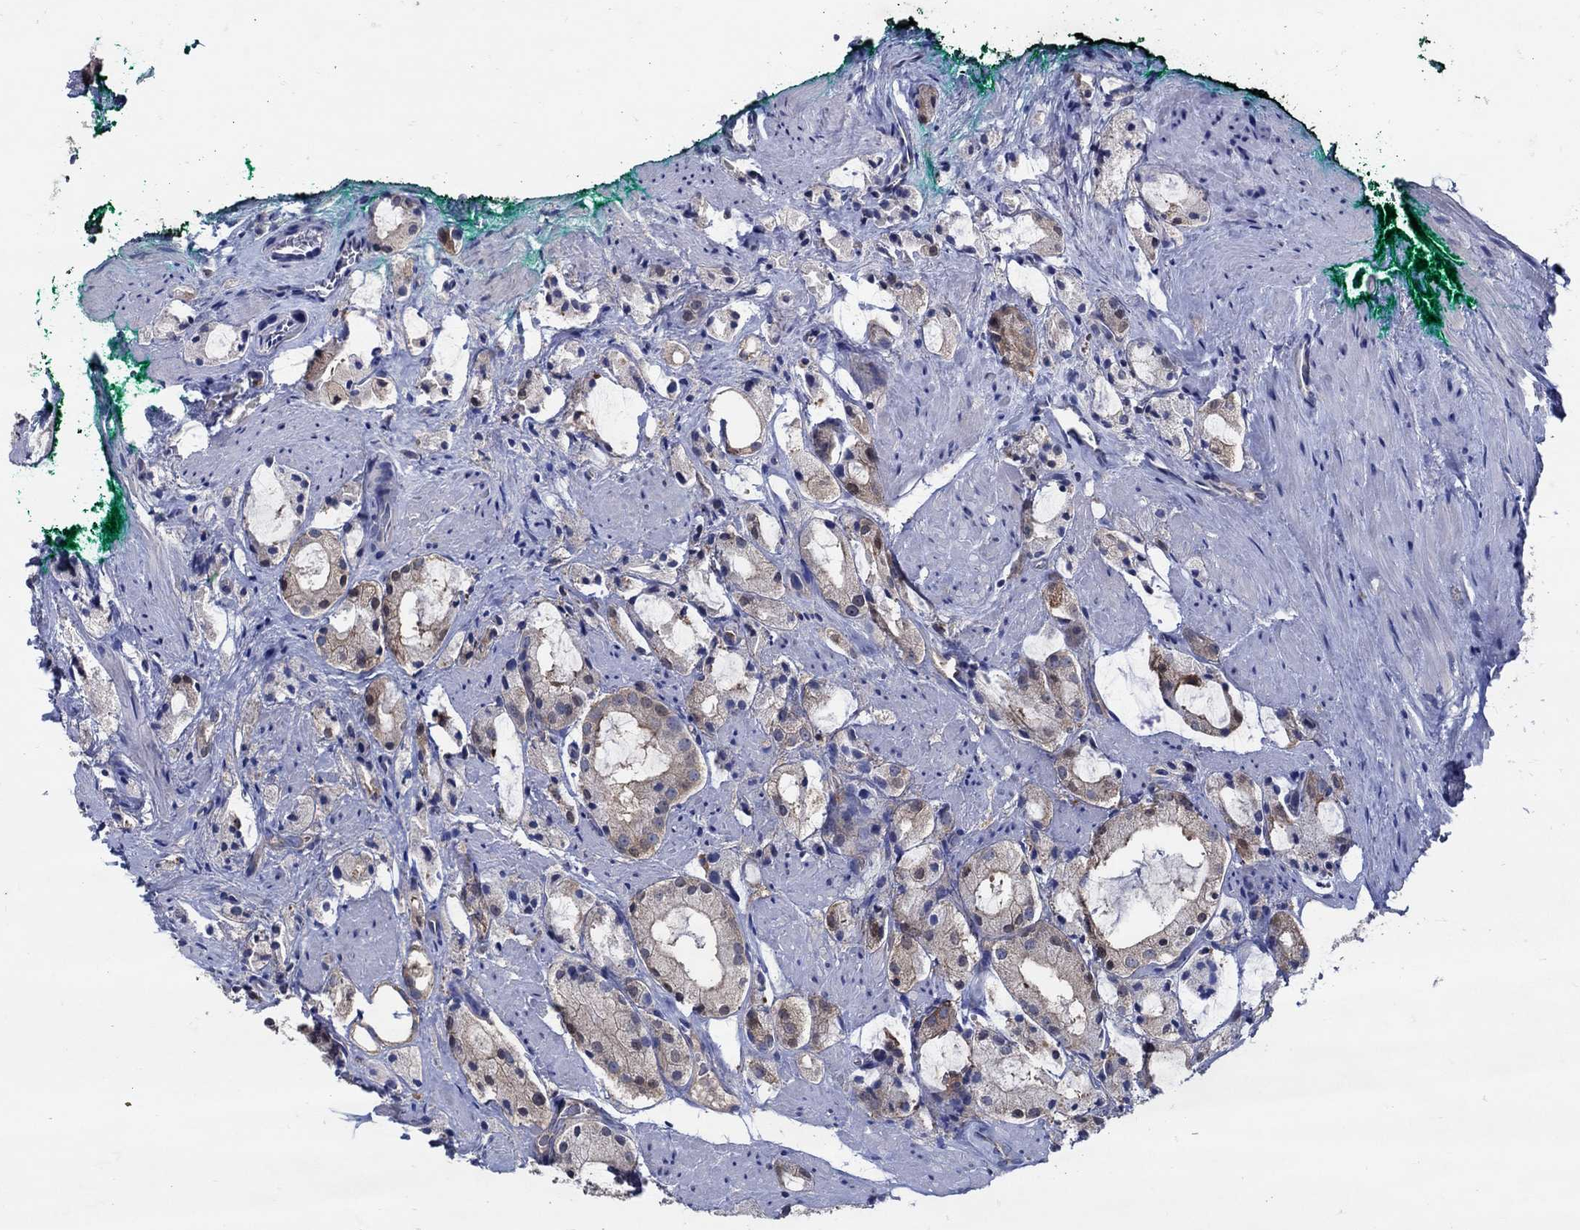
{"staining": {"intensity": "weak", "quantity": "<25%", "location": "cytoplasmic/membranous"}, "tissue": "prostate cancer", "cell_type": "Tumor cells", "image_type": "cancer", "snomed": [{"axis": "morphology", "description": "Adenocarcinoma, NOS"}, {"axis": "morphology", "description": "Adenocarcinoma, High grade"}, {"axis": "topography", "description": "Prostate"}], "caption": "The photomicrograph demonstrates no significant staining in tumor cells of adenocarcinoma (prostate).", "gene": "MTHFR", "patient": {"sex": "male", "age": 64}}